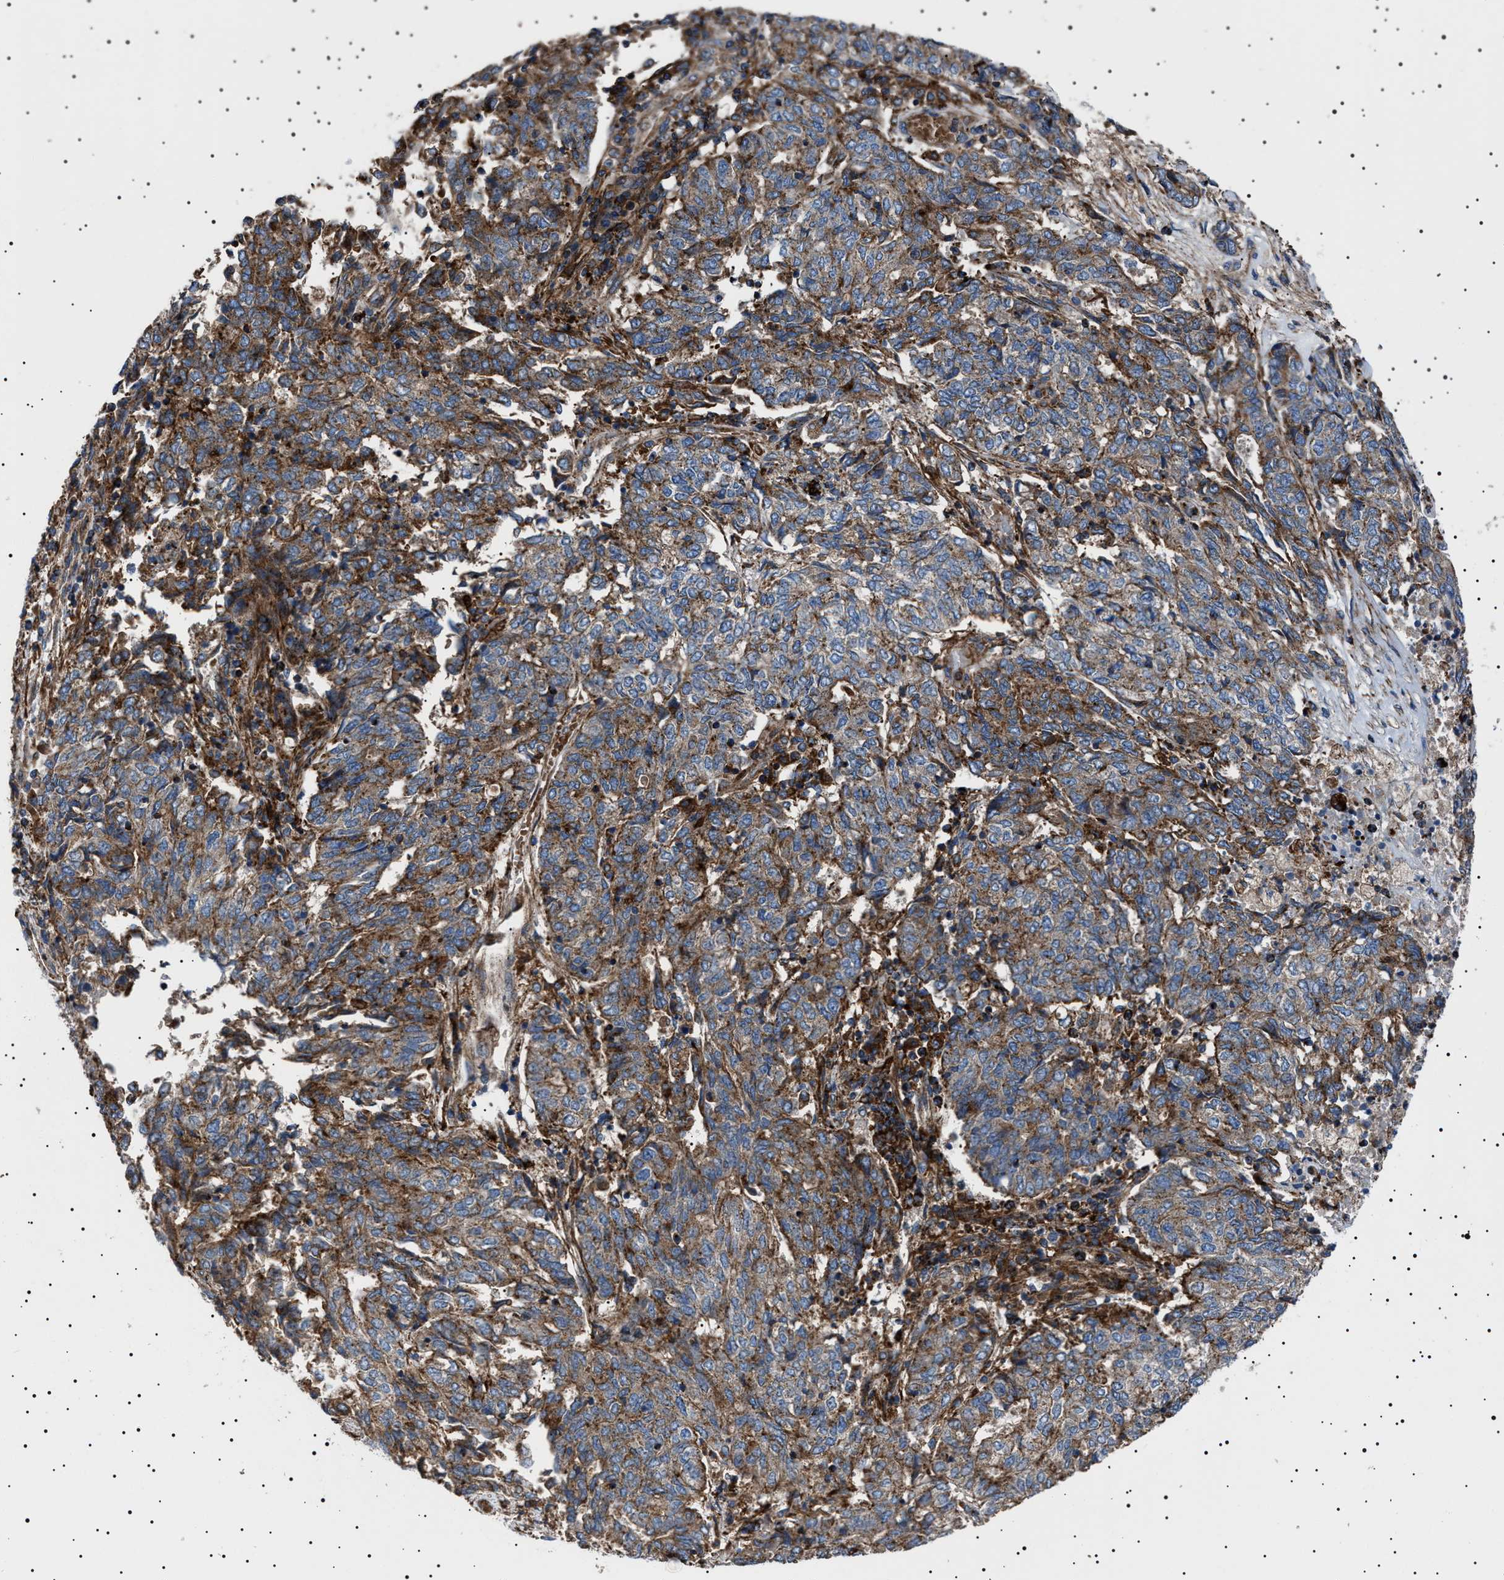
{"staining": {"intensity": "moderate", "quantity": "25%-75%", "location": "cytoplasmic/membranous"}, "tissue": "endometrial cancer", "cell_type": "Tumor cells", "image_type": "cancer", "snomed": [{"axis": "morphology", "description": "Adenocarcinoma, NOS"}, {"axis": "topography", "description": "Endometrium"}], "caption": "This micrograph exhibits immunohistochemistry (IHC) staining of human endometrial cancer, with medium moderate cytoplasmic/membranous positivity in about 25%-75% of tumor cells.", "gene": "NEU1", "patient": {"sex": "female", "age": 80}}